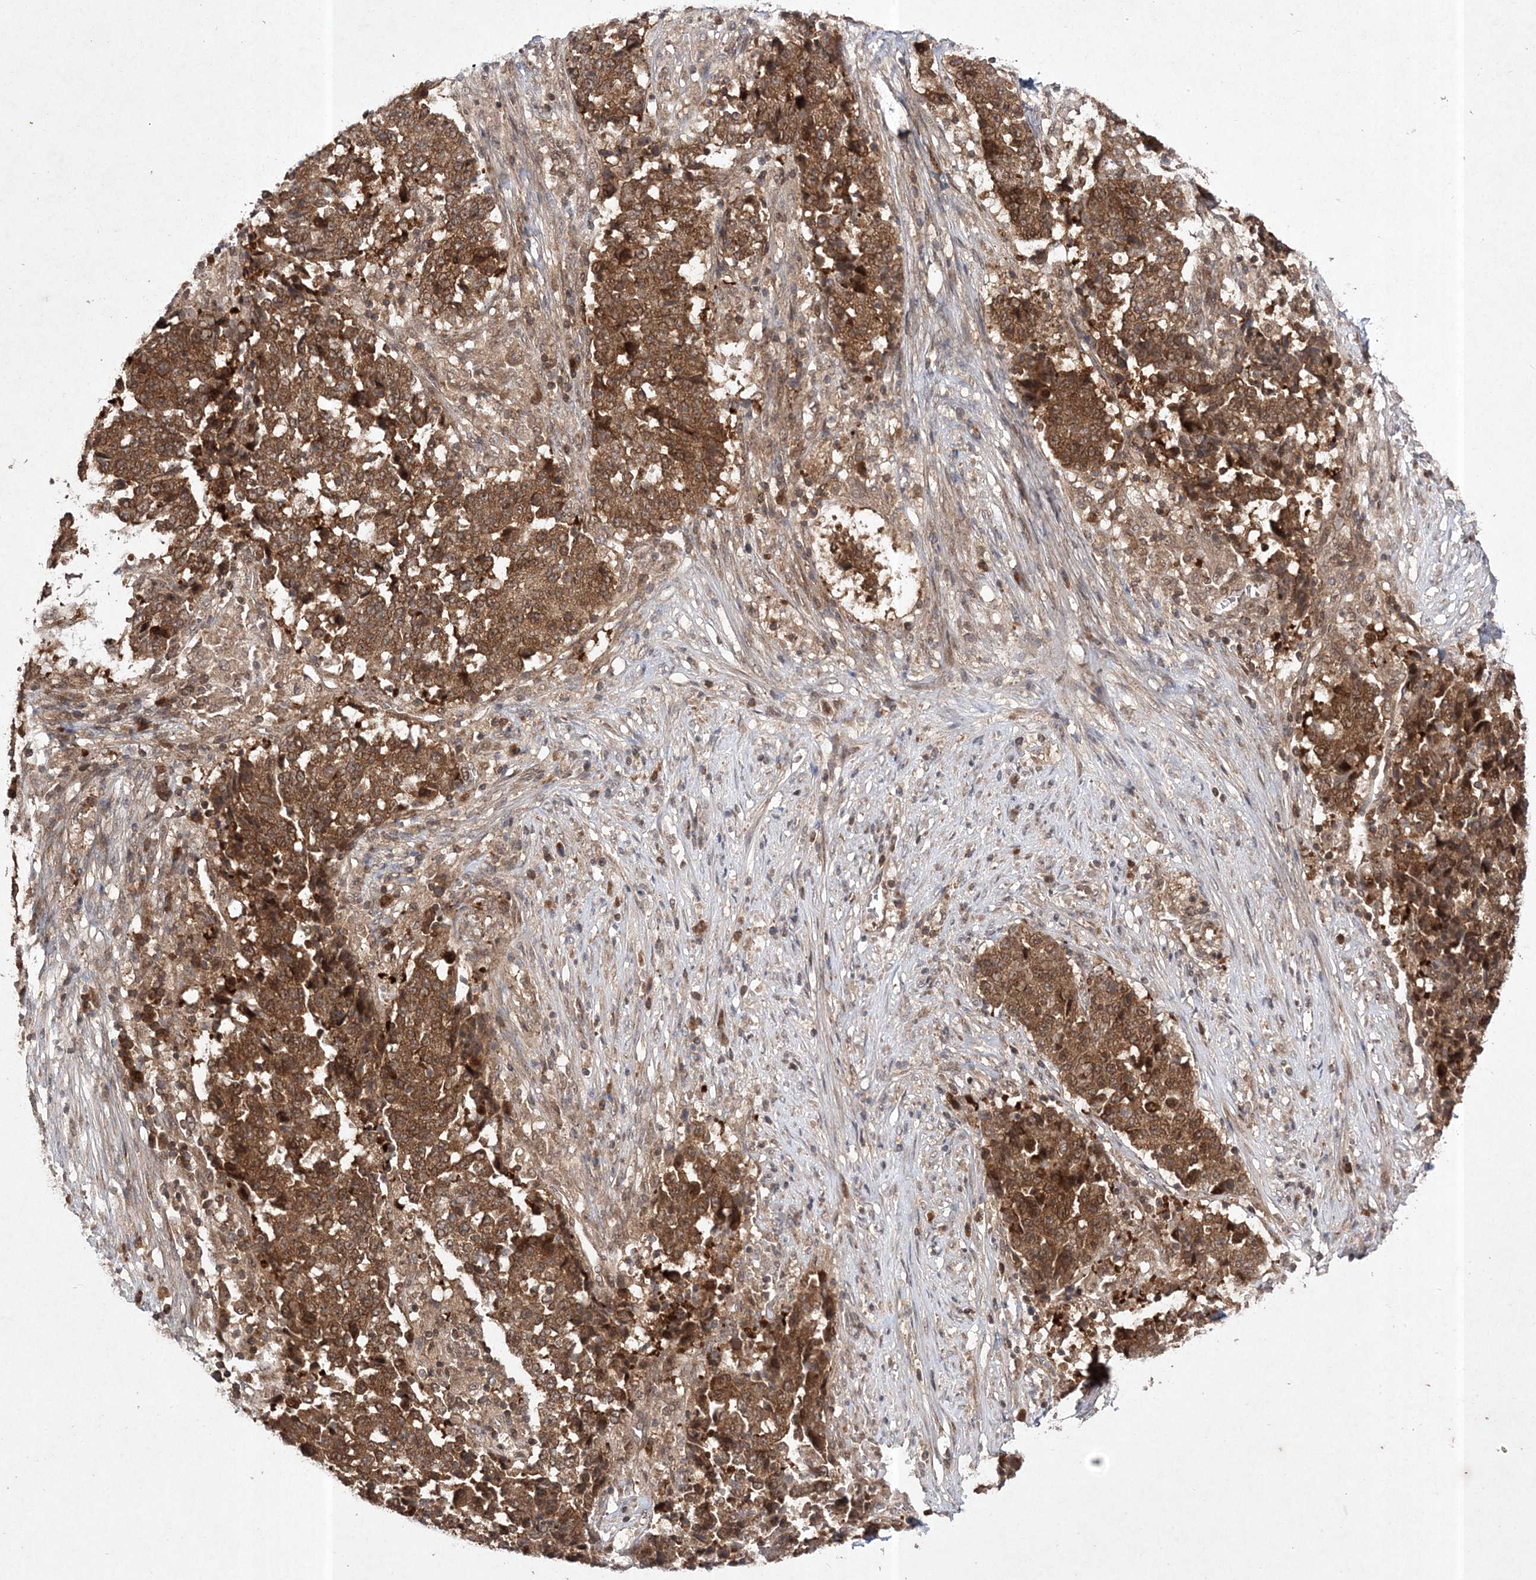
{"staining": {"intensity": "moderate", "quantity": ">75%", "location": "cytoplasmic/membranous"}, "tissue": "stomach cancer", "cell_type": "Tumor cells", "image_type": "cancer", "snomed": [{"axis": "morphology", "description": "Adenocarcinoma, NOS"}, {"axis": "topography", "description": "Stomach"}], "caption": "There is medium levels of moderate cytoplasmic/membranous staining in tumor cells of adenocarcinoma (stomach), as demonstrated by immunohistochemical staining (brown color).", "gene": "NIF3L1", "patient": {"sex": "male", "age": 59}}